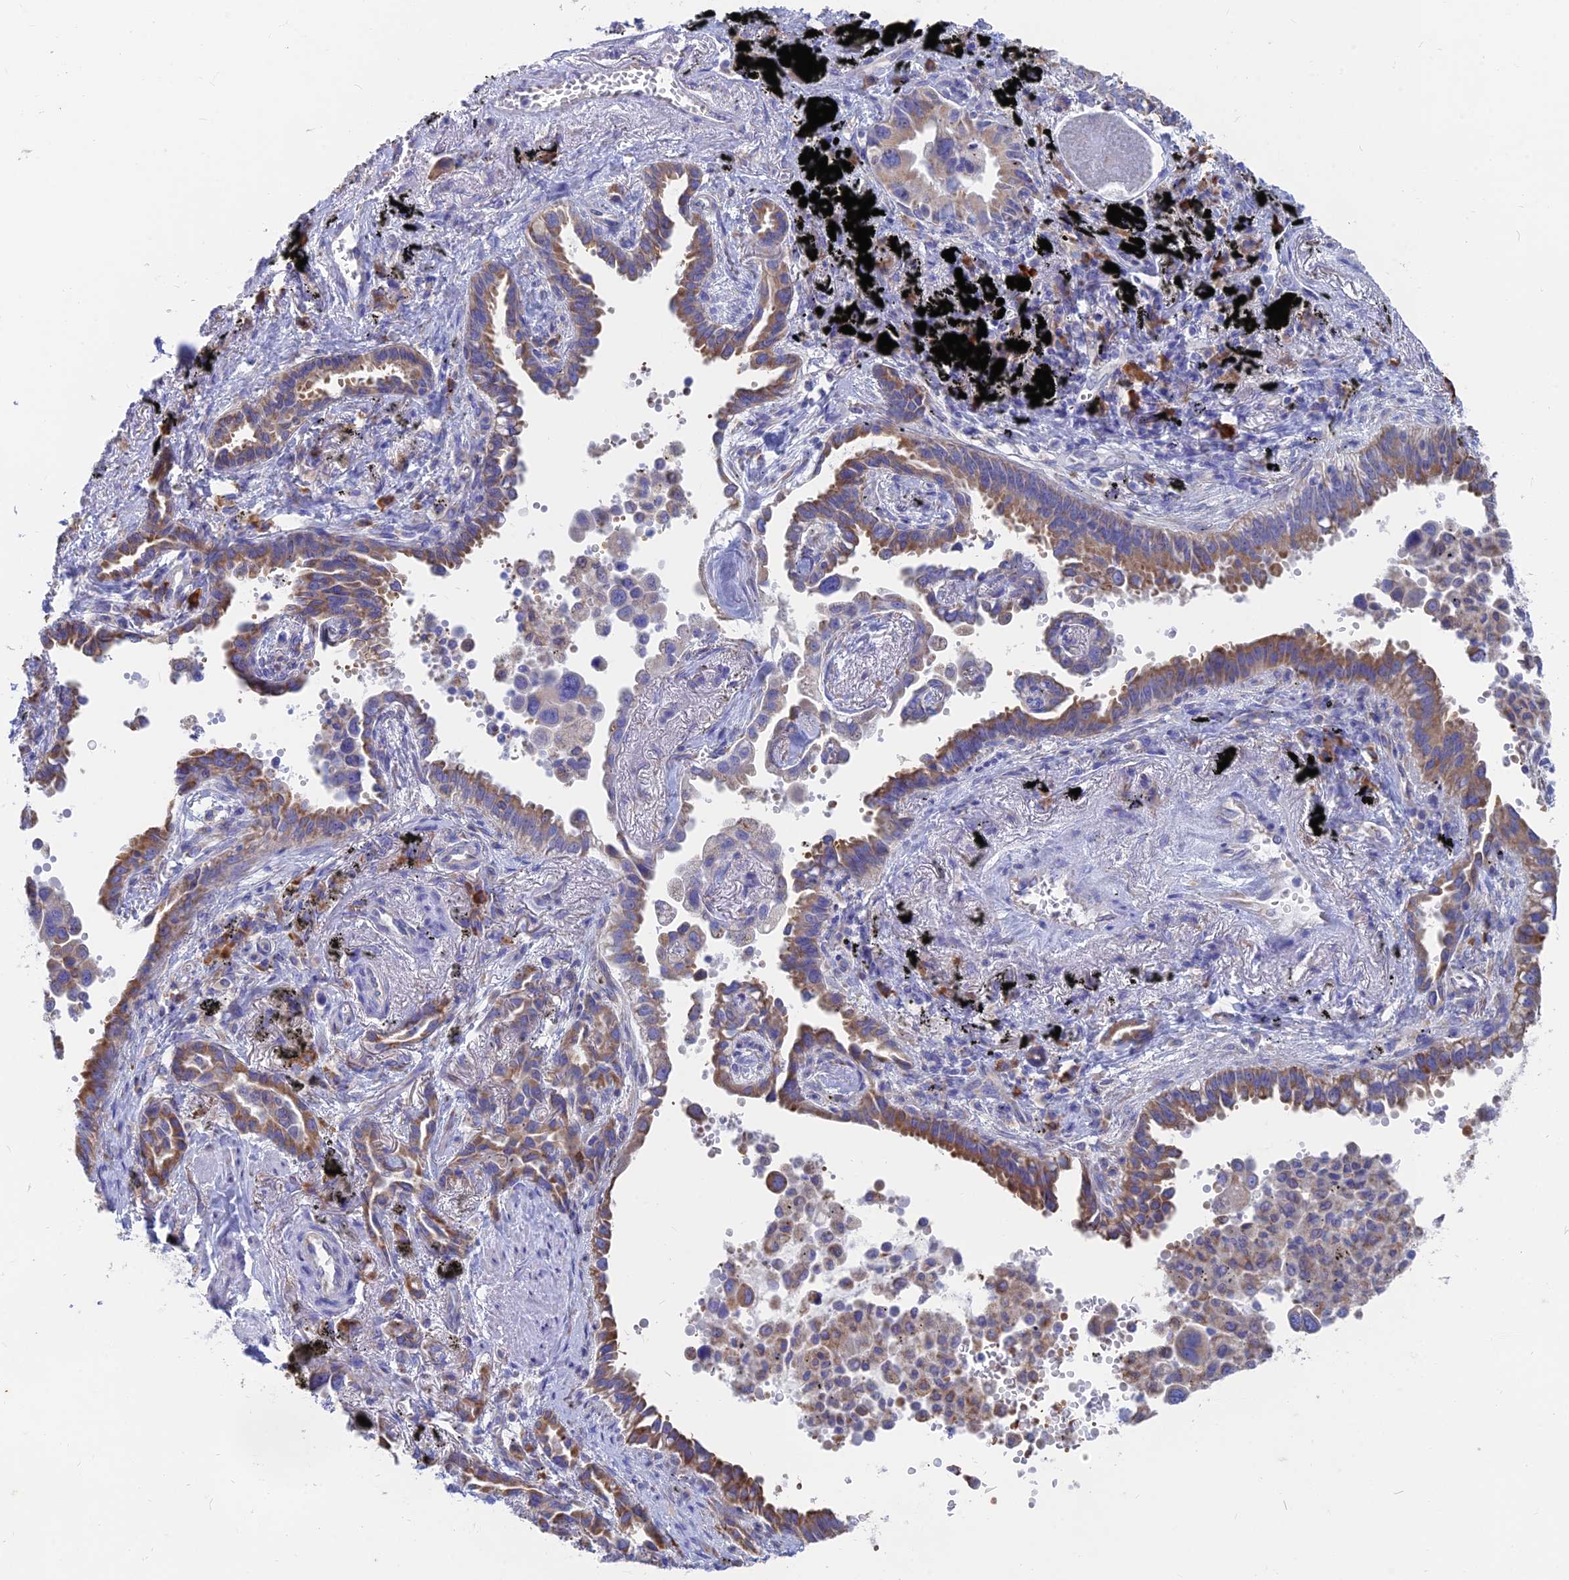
{"staining": {"intensity": "moderate", "quantity": ">75%", "location": "cytoplasmic/membranous"}, "tissue": "lung cancer", "cell_type": "Tumor cells", "image_type": "cancer", "snomed": [{"axis": "morphology", "description": "Adenocarcinoma, NOS"}, {"axis": "topography", "description": "Lung"}], "caption": "Immunohistochemistry (IHC) (DAB (3,3'-diaminobenzidine)) staining of human lung cancer (adenocarcinoma) reveals moderate cytoplasmic/membranous protein staining in about >75% of tumor cells. (Stains: DAB (3,3'-diaminobenzidine) in brown, nuclei in blue, Microscopy: brightfield microscopy at high magnification).", "gene": "WDR35", "patient": {"sex": "male", "age": 67}}